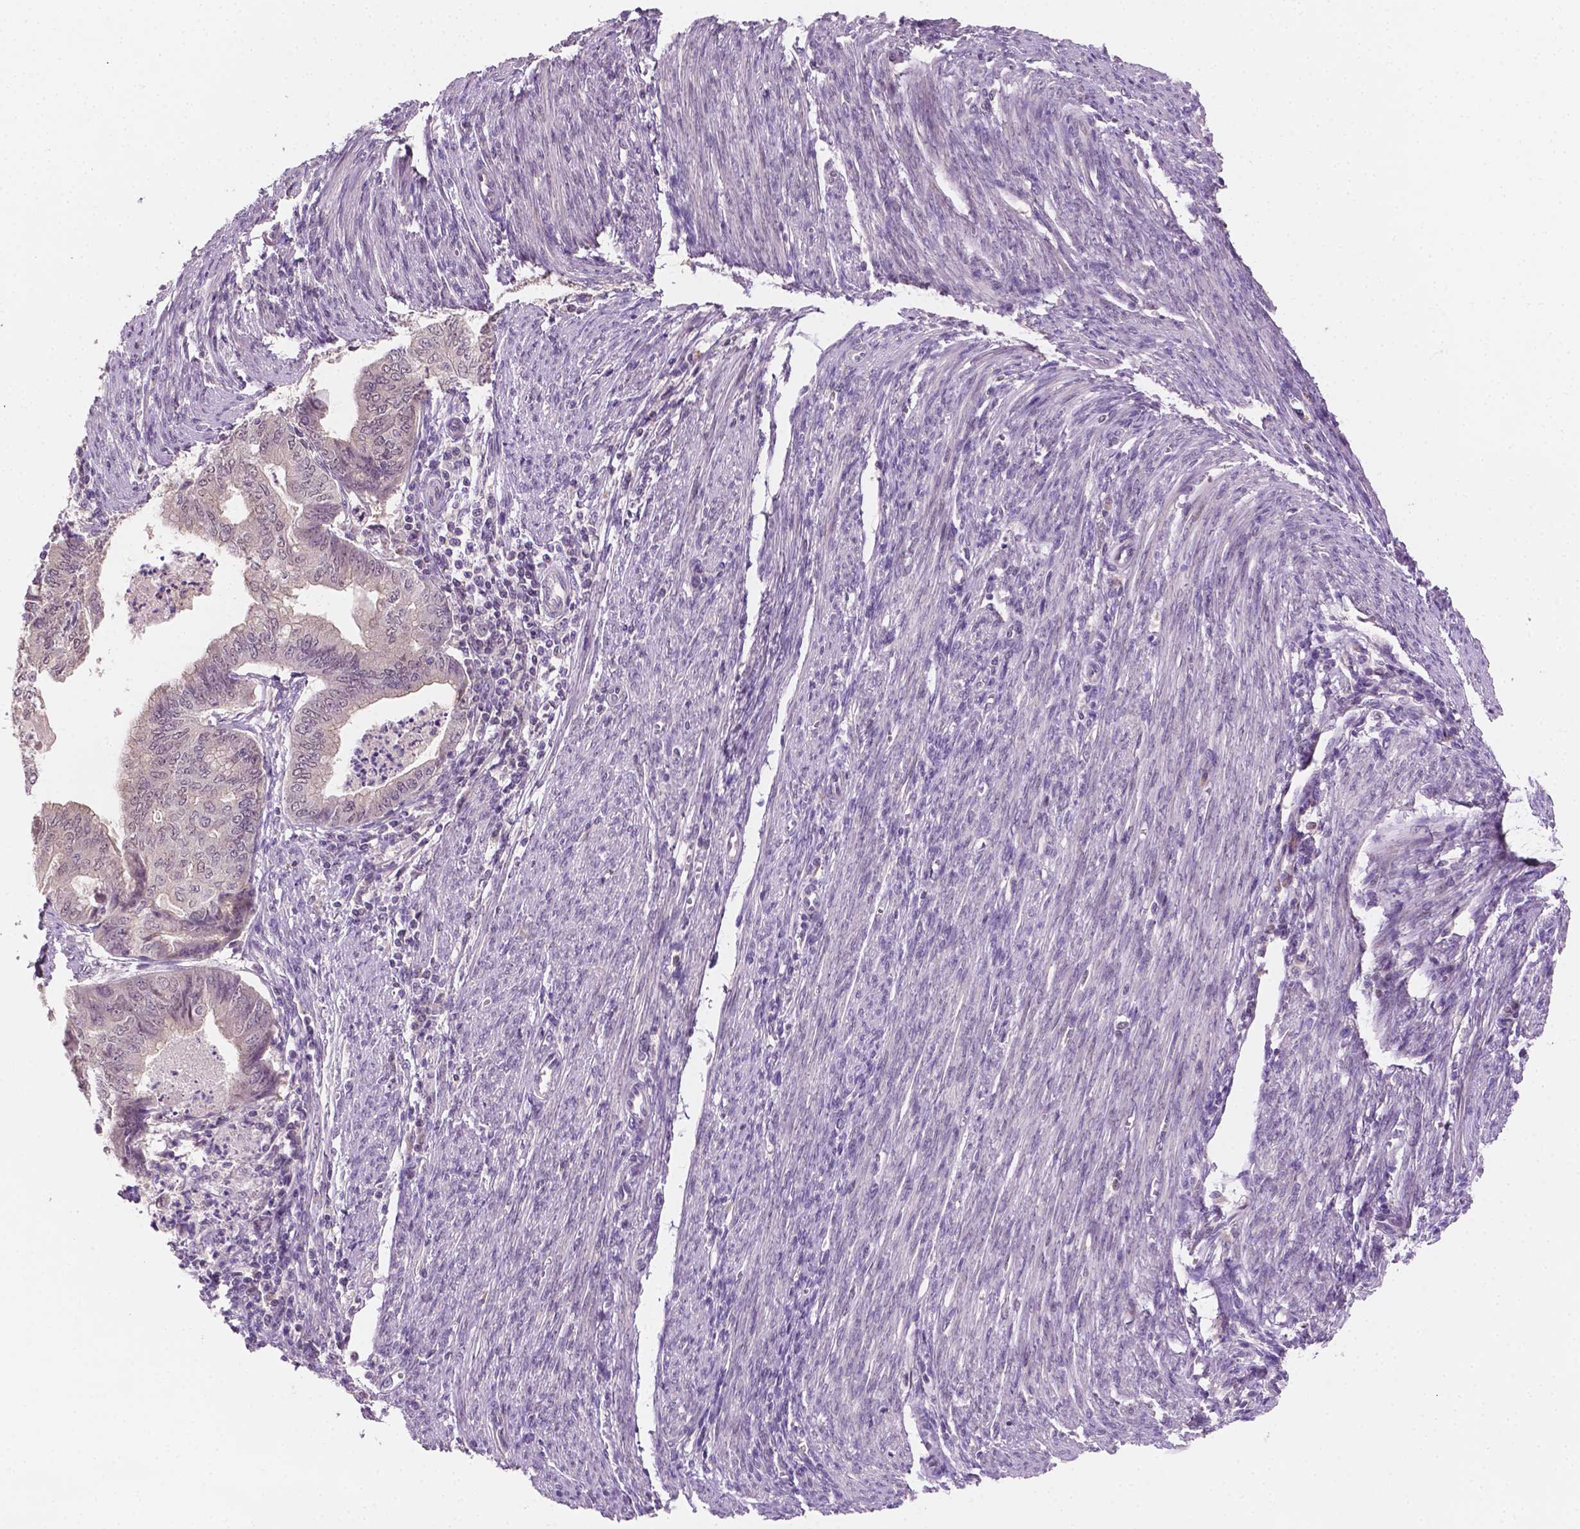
{"staining": {"intensity": "negative", "quantity": "none", "location": "none"}, "tissue": "endometrial cancer", "cell_type": "Tumor cells", "image_type": "cancer", "snomed": [{"axis": "morphology", "description": "Adenocarcinoma, NOS"}, {"axis": "topography", "description": "Endometrium"}], "caption": "Immunohistochemistry (IHC) of endometrial cancer (adenocarcinoma) shows no positivity in tumor cells.", "gene": "MROH6", "patient": {"sex": "female", "age": 79}}